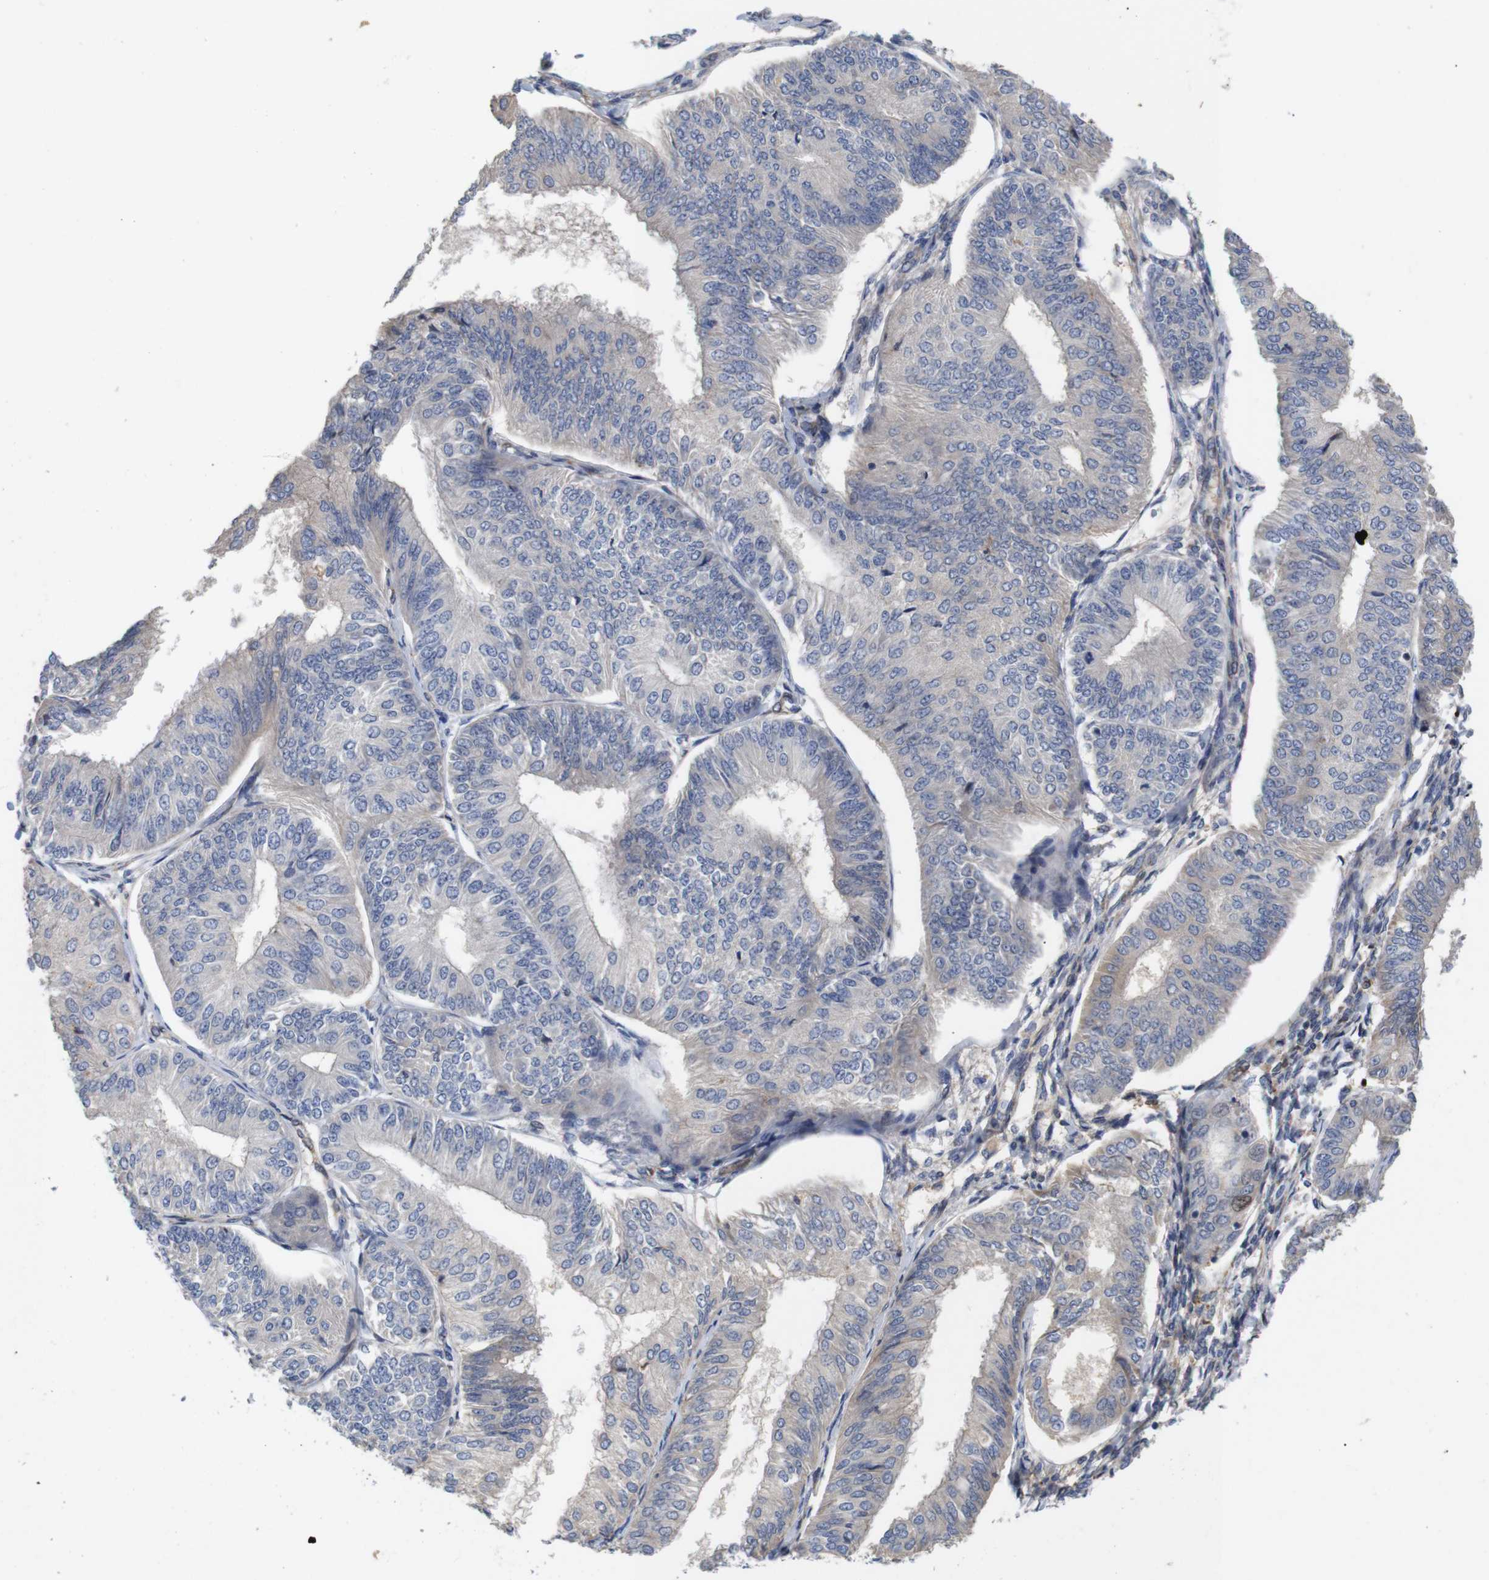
{"staining": {"intensity": "negative", "quantity": "none", "location": "none"}, "tissue": "endometrial cancer", "cell_type": "Tumor cells", "image_type": "cancer", "snomed": [{"axis": "morphology", "description": "Adenocarcinoma, NOS"}, {"axis": "topography", "description": "Endometrium"}], "caption": "Tumor cells are negative for brown protein staining in endometrial adenocarcinoma.", "gene": "SPRY3", "patient": {"sex": "female", "age": 58}}